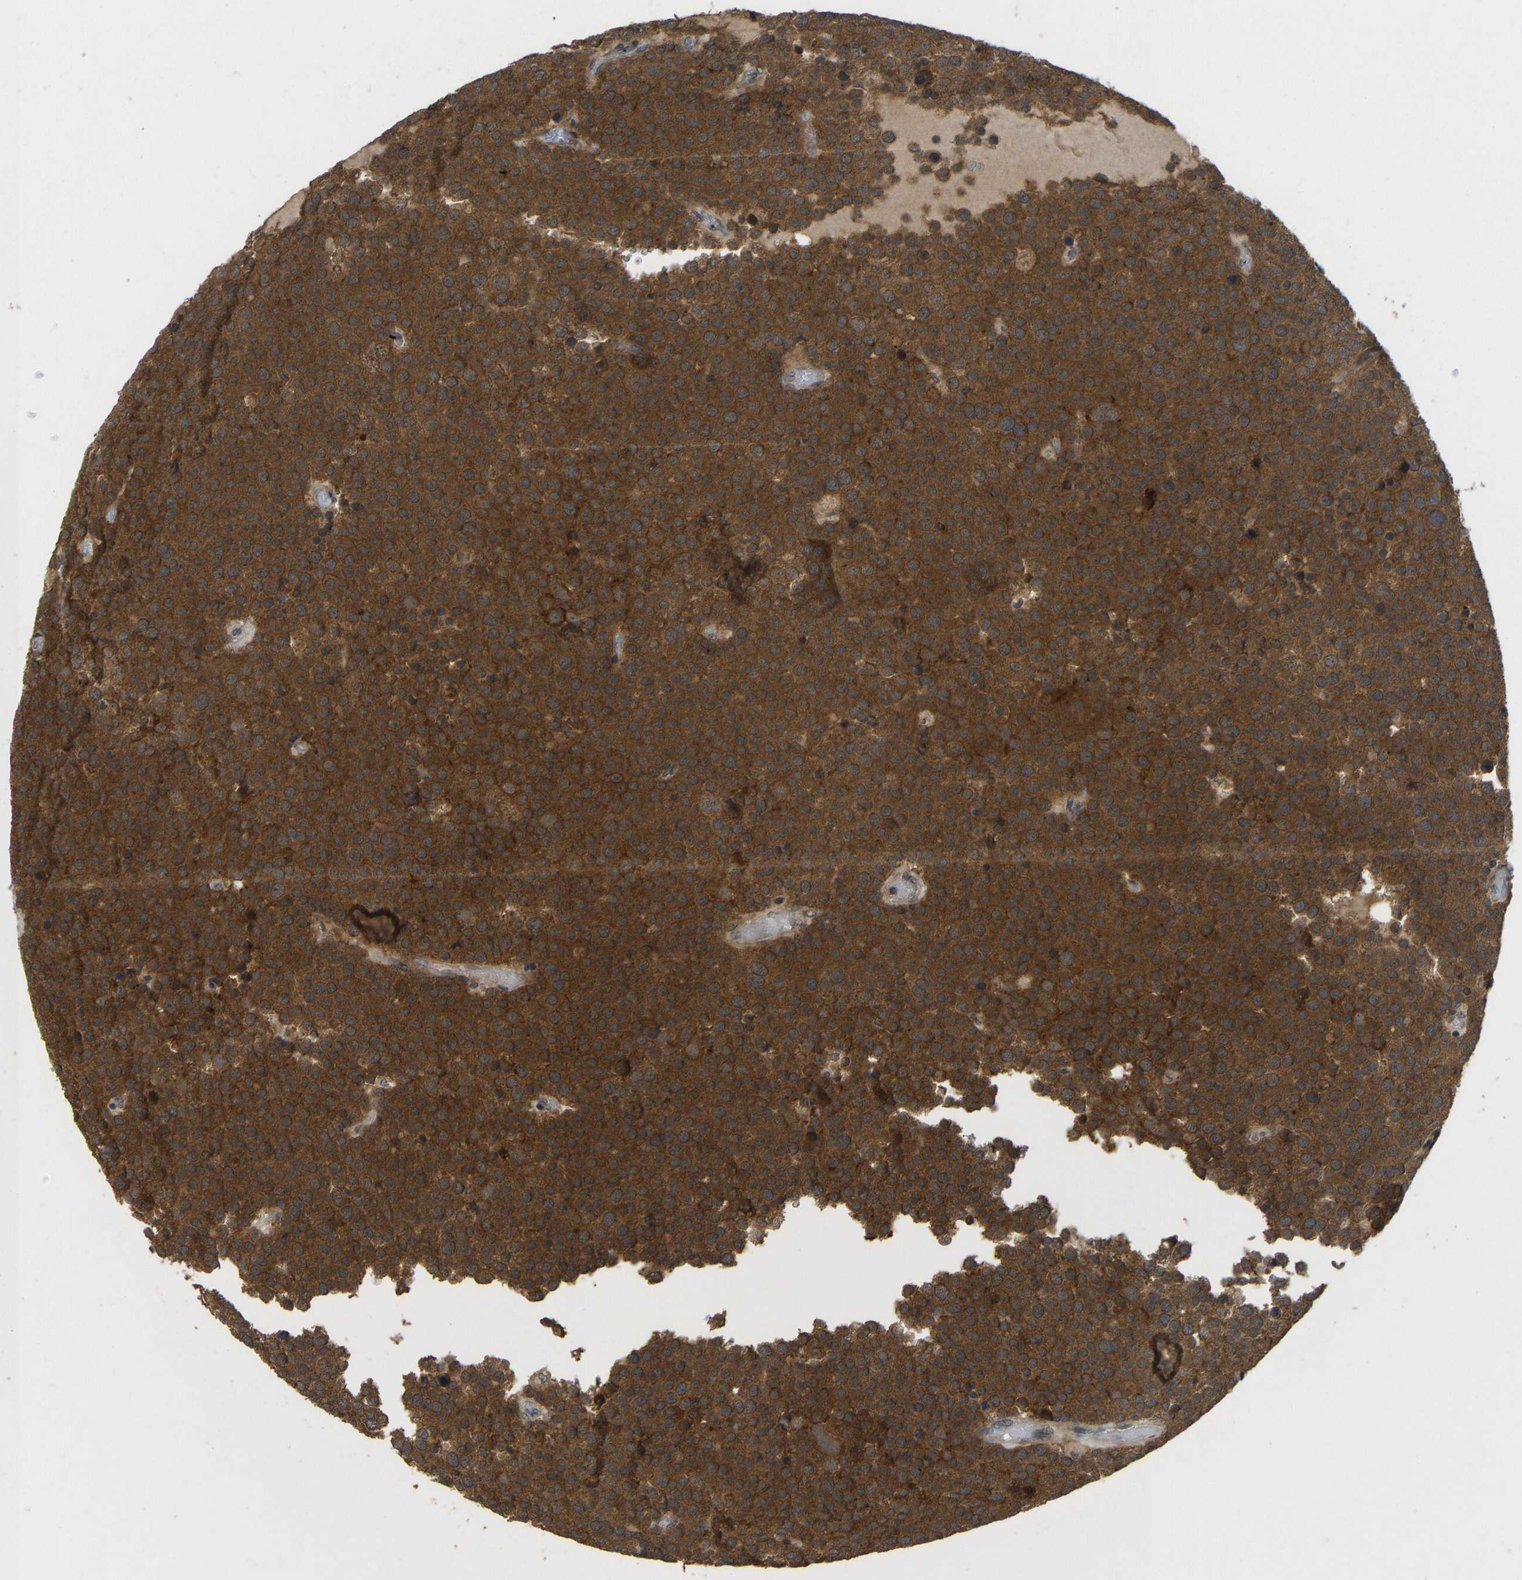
{"staining": {"intensity": "strong", "quantity": ">75%", "location": "cytoplasmic/membranous"}, "tissue": "testis cancer", "cell_type": "Tumor cells", "image_type": "cancer", "snomed": [{"axis": "morphology", "description": "Normal tissue, NOS"}, {"axis": "morphology", "description": "Seminoma, NOS"}, {"axis": "topography", "description": "Testis"}], "caption": "Immunohistochemical staining of seminoma (testis) reveals high levels of strong cytoplasmic/membranous positivity in approximately >75% of tumor cells.", "gene": "NDRG3", "patient": {"sex": "male", "age": 71}}